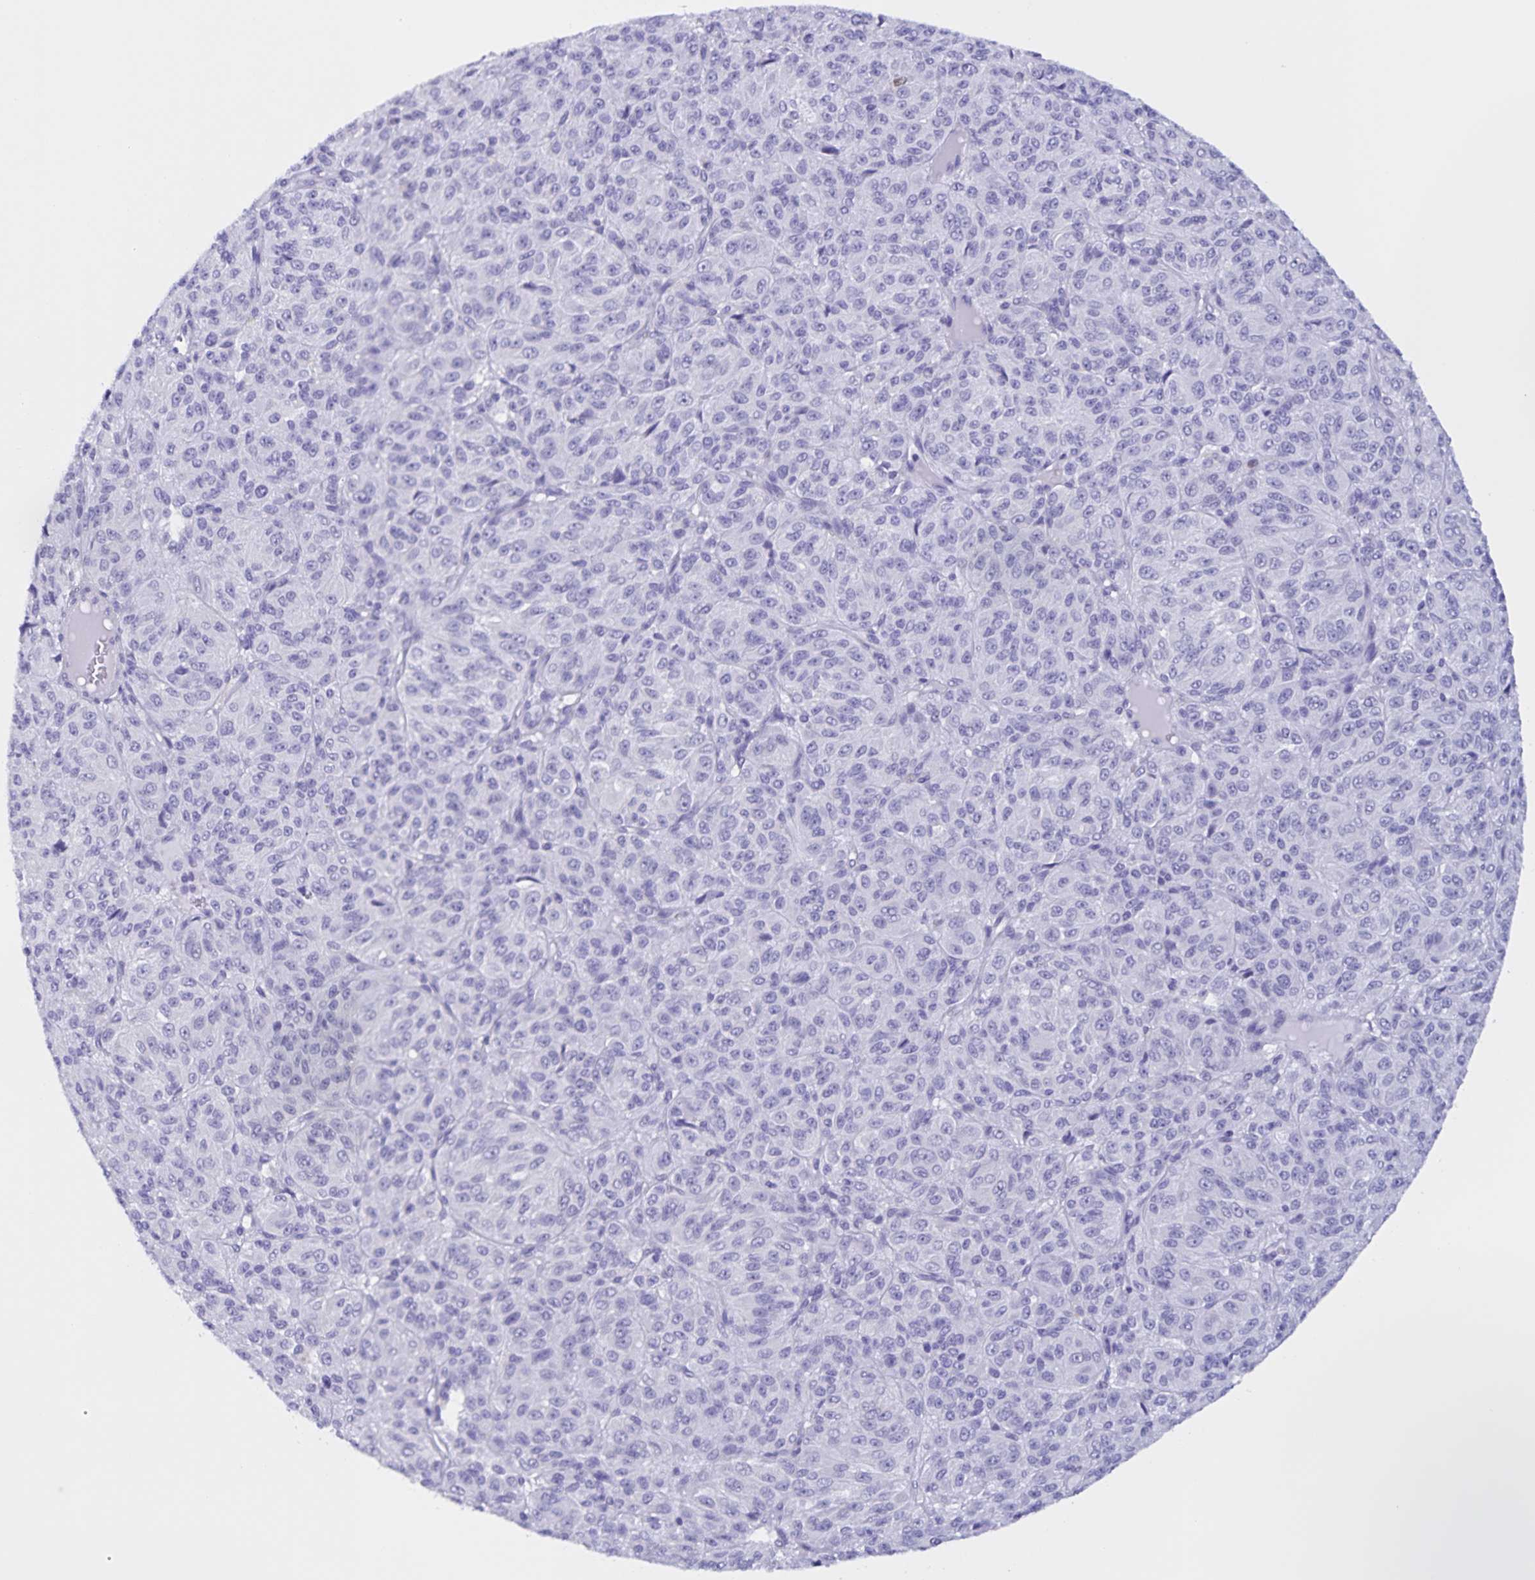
{"staining": {"intensity": "negative", "quantity": "none", "location": "none"}, "tissue": "melanoma", "cell_type": "Tumor cells", "image_type": "cancer", "snomed": [{"axis": "morphology", "description": "Malignant melanoma, Metastatic site"}, {"axis": "topography", "description": "Brain"}], "caption": "This photomicrograph is of malignant melanoma (metastatic site) stained with IHC to label a protein in brown with the nuclei are counter-stained blue. There is no staining in tumor cells.", "gene": "TGIF2LX", "patient": {"sex": "female", "age": 56}}